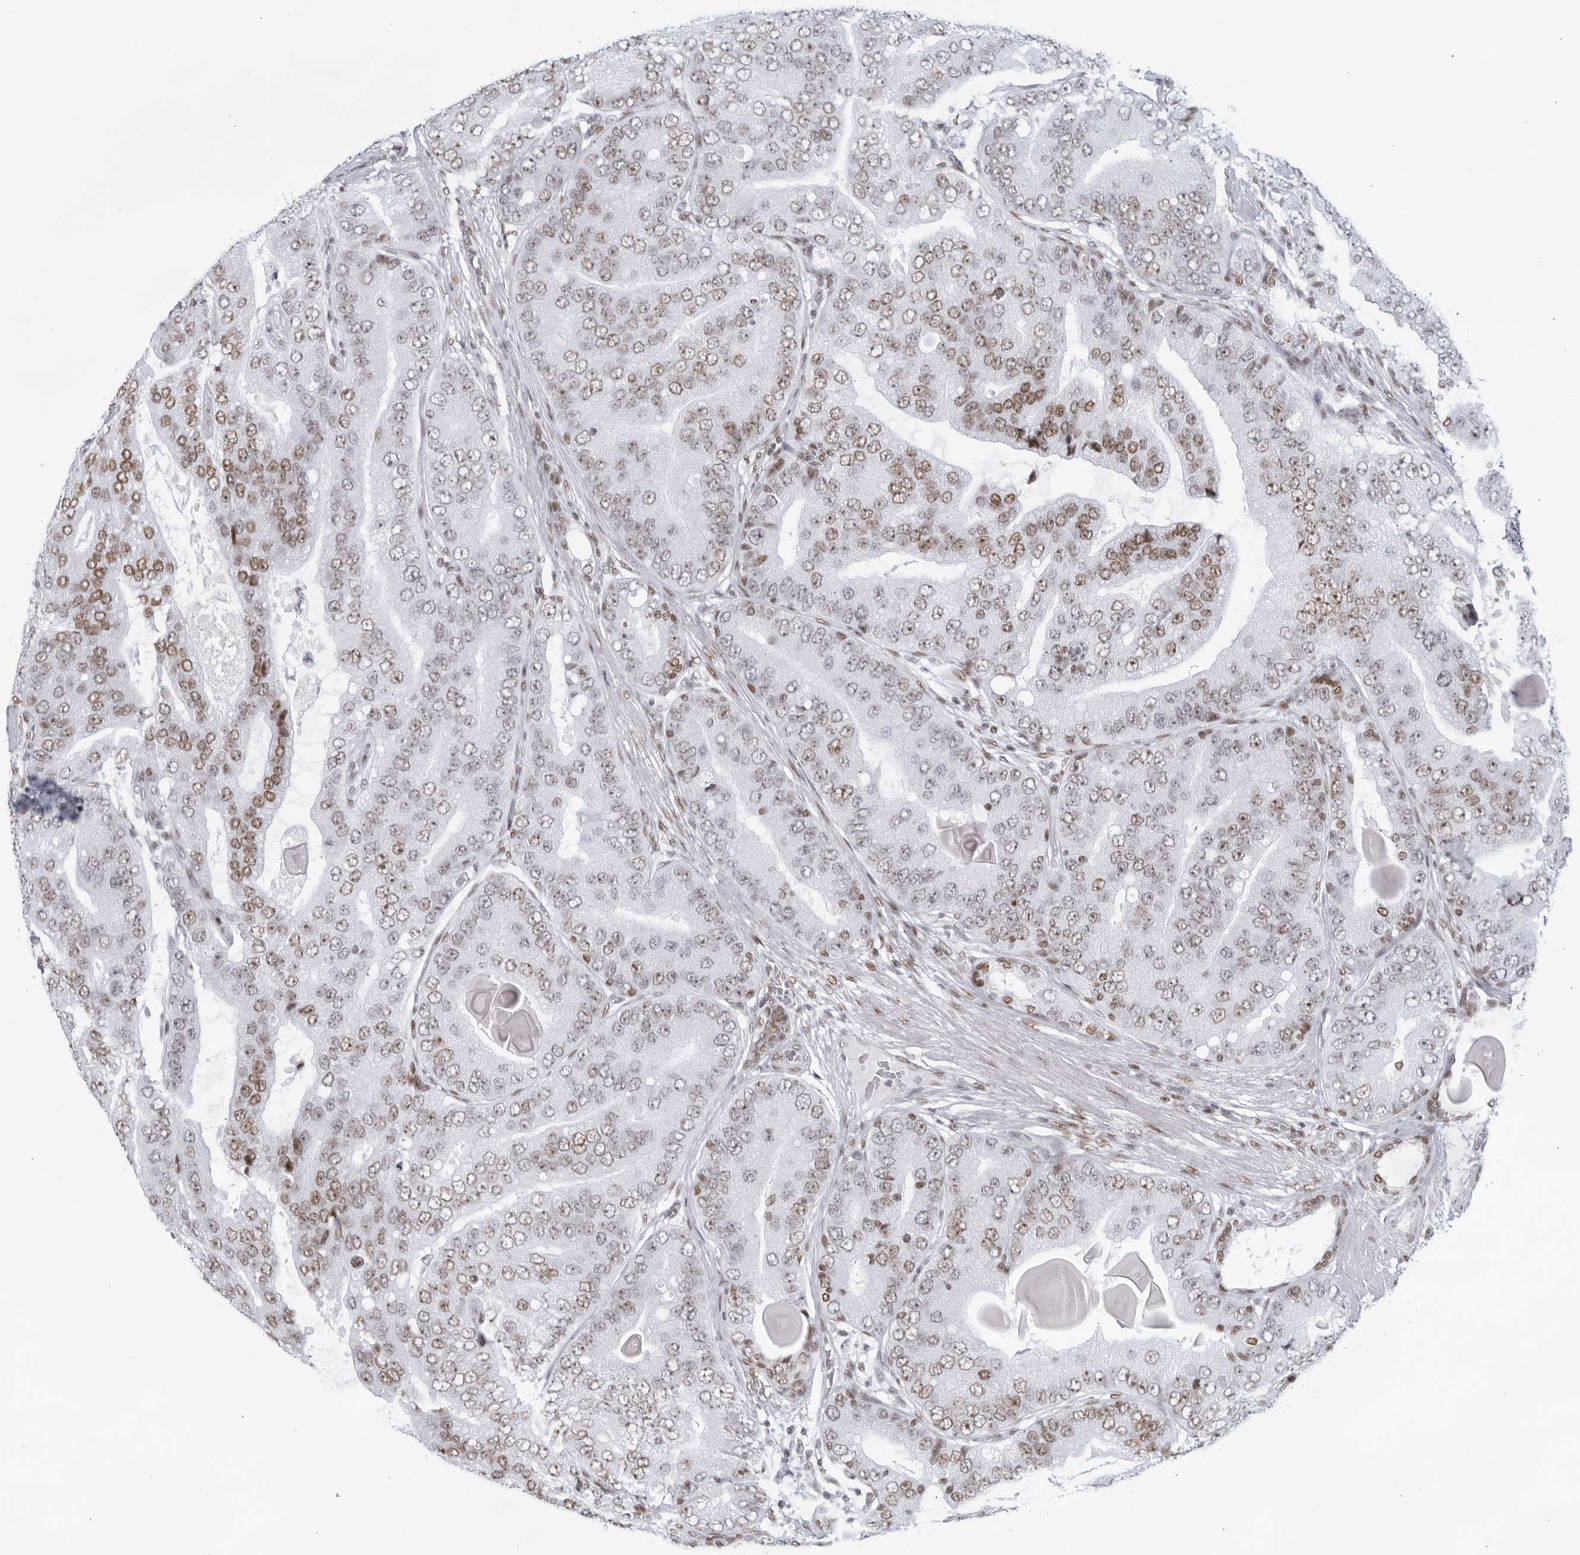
{"staining": {"intensity": "moderate", "quantity": "25%-75%", "location": "nuclear"}, "tissue": "prostate cancer", "cell_type": "Tumor cells", "image_type": "cancer", "snomed": [{"axis": "morphology", "description": "Adenocarcinoma, High grade"}, {"axis": "topography", "description": "Prostate"}], "caption": "Prostate cancer was stained to show a protein in brown. There is medium levels of moderate nuclear staining in about 25%-75% of tumor cells. Nuclei are stained in blue.", "gene": "HP1BP3", "patient": {"sex": "male", "age": 70}}